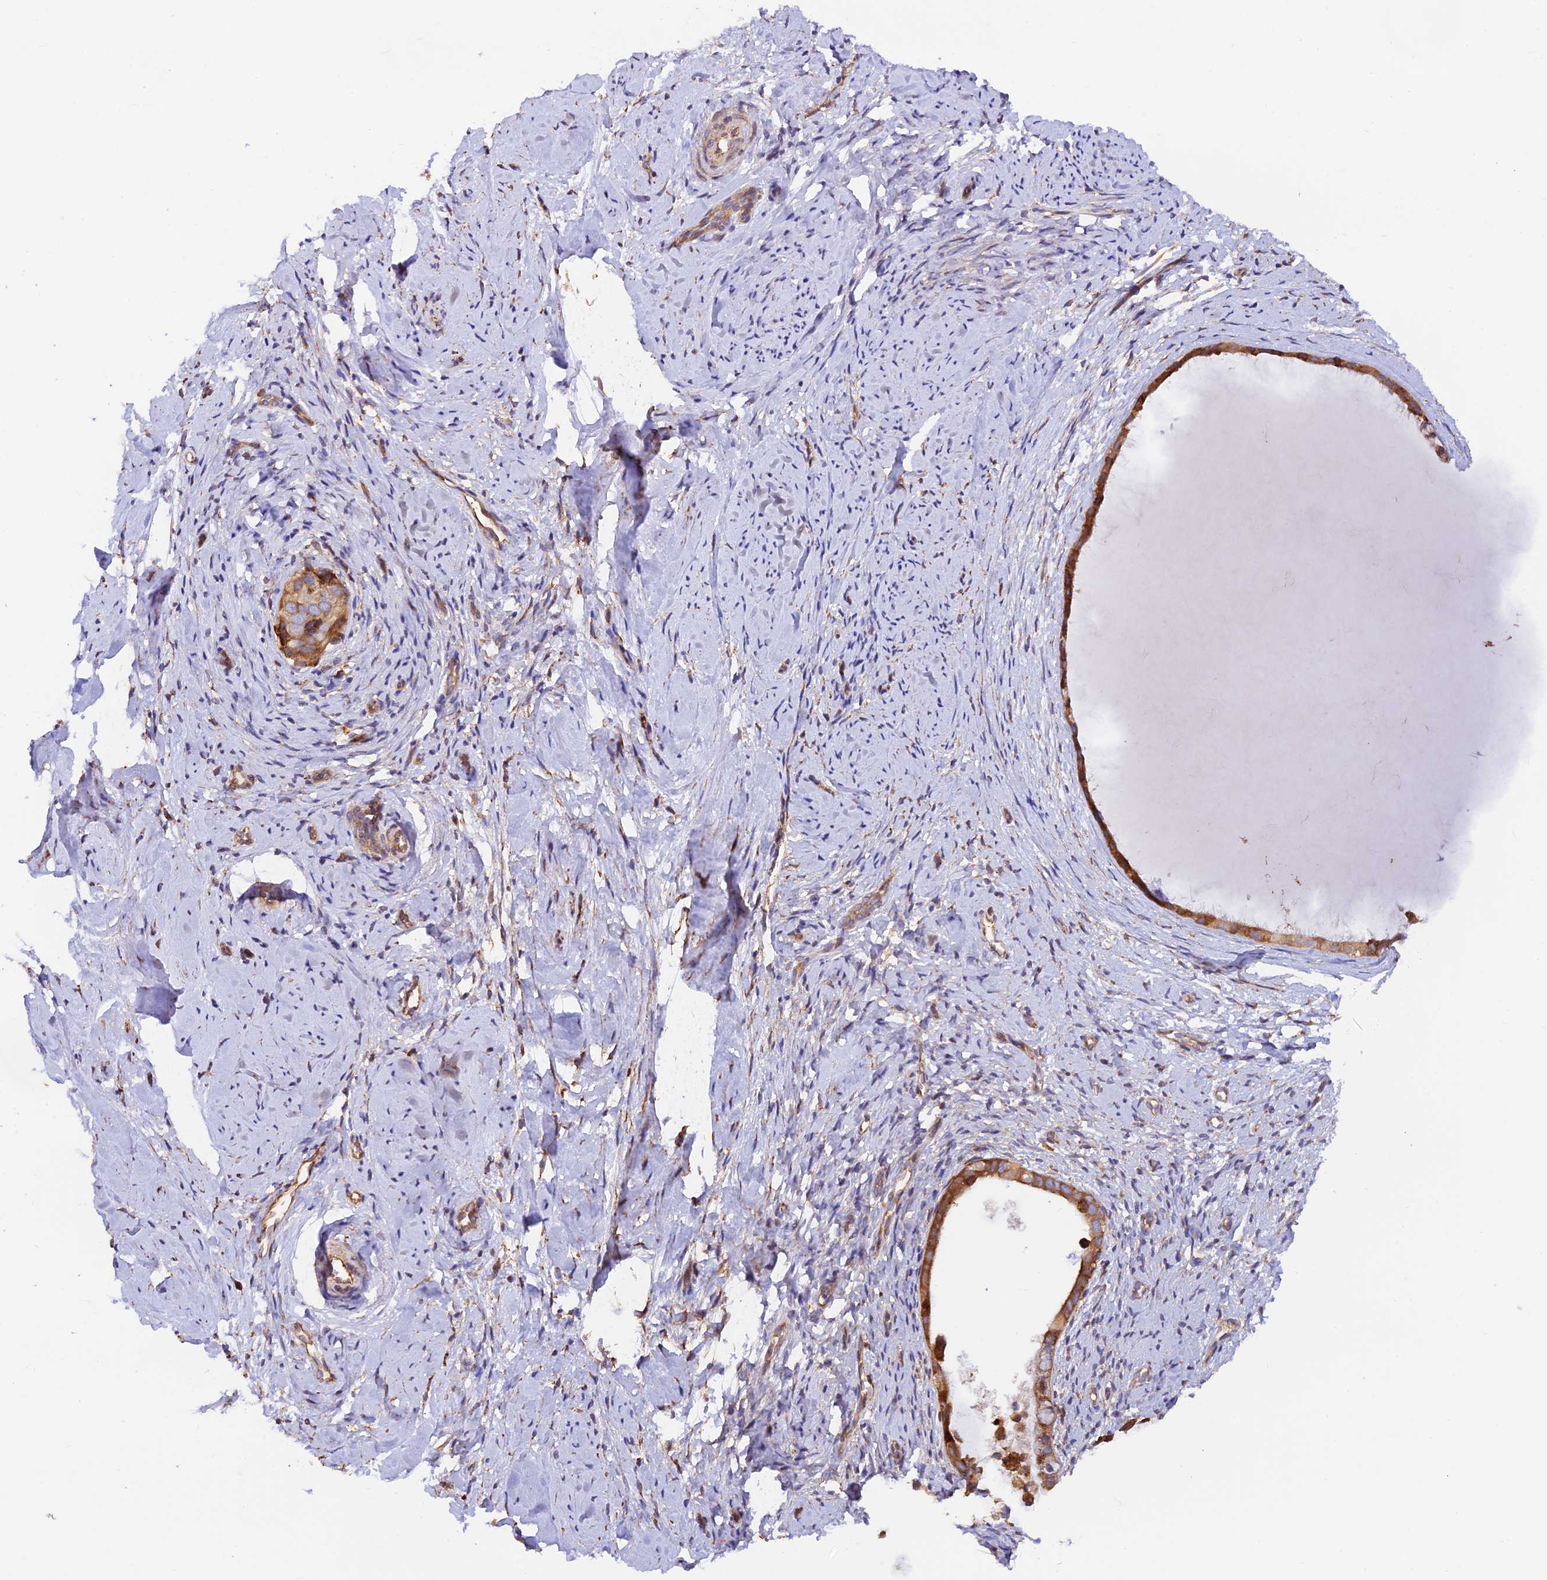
{"staining": {"intensity": "strong", "quantity": ">75%", "location": "cytoplasmic/membranous"}, "tissue": "cervix", "cell_type": "Glandular cells", "image_type": "normal", "snomed": [{"axis": "morphology", "description": "Normal tissue, NOS"}, {"axis": "topography", "description": "Cervix"}], "caption": "Immunohistochemical staining of normal cervix shows >75% levels of strong cytoplasmic/membranous protein staining in about >75% of glandular cells. (DAB IHC, brown staining for protein, blue staining for nuclei).", "gene": "RPL5", "patient": {"sex": "female", "age": 57}}